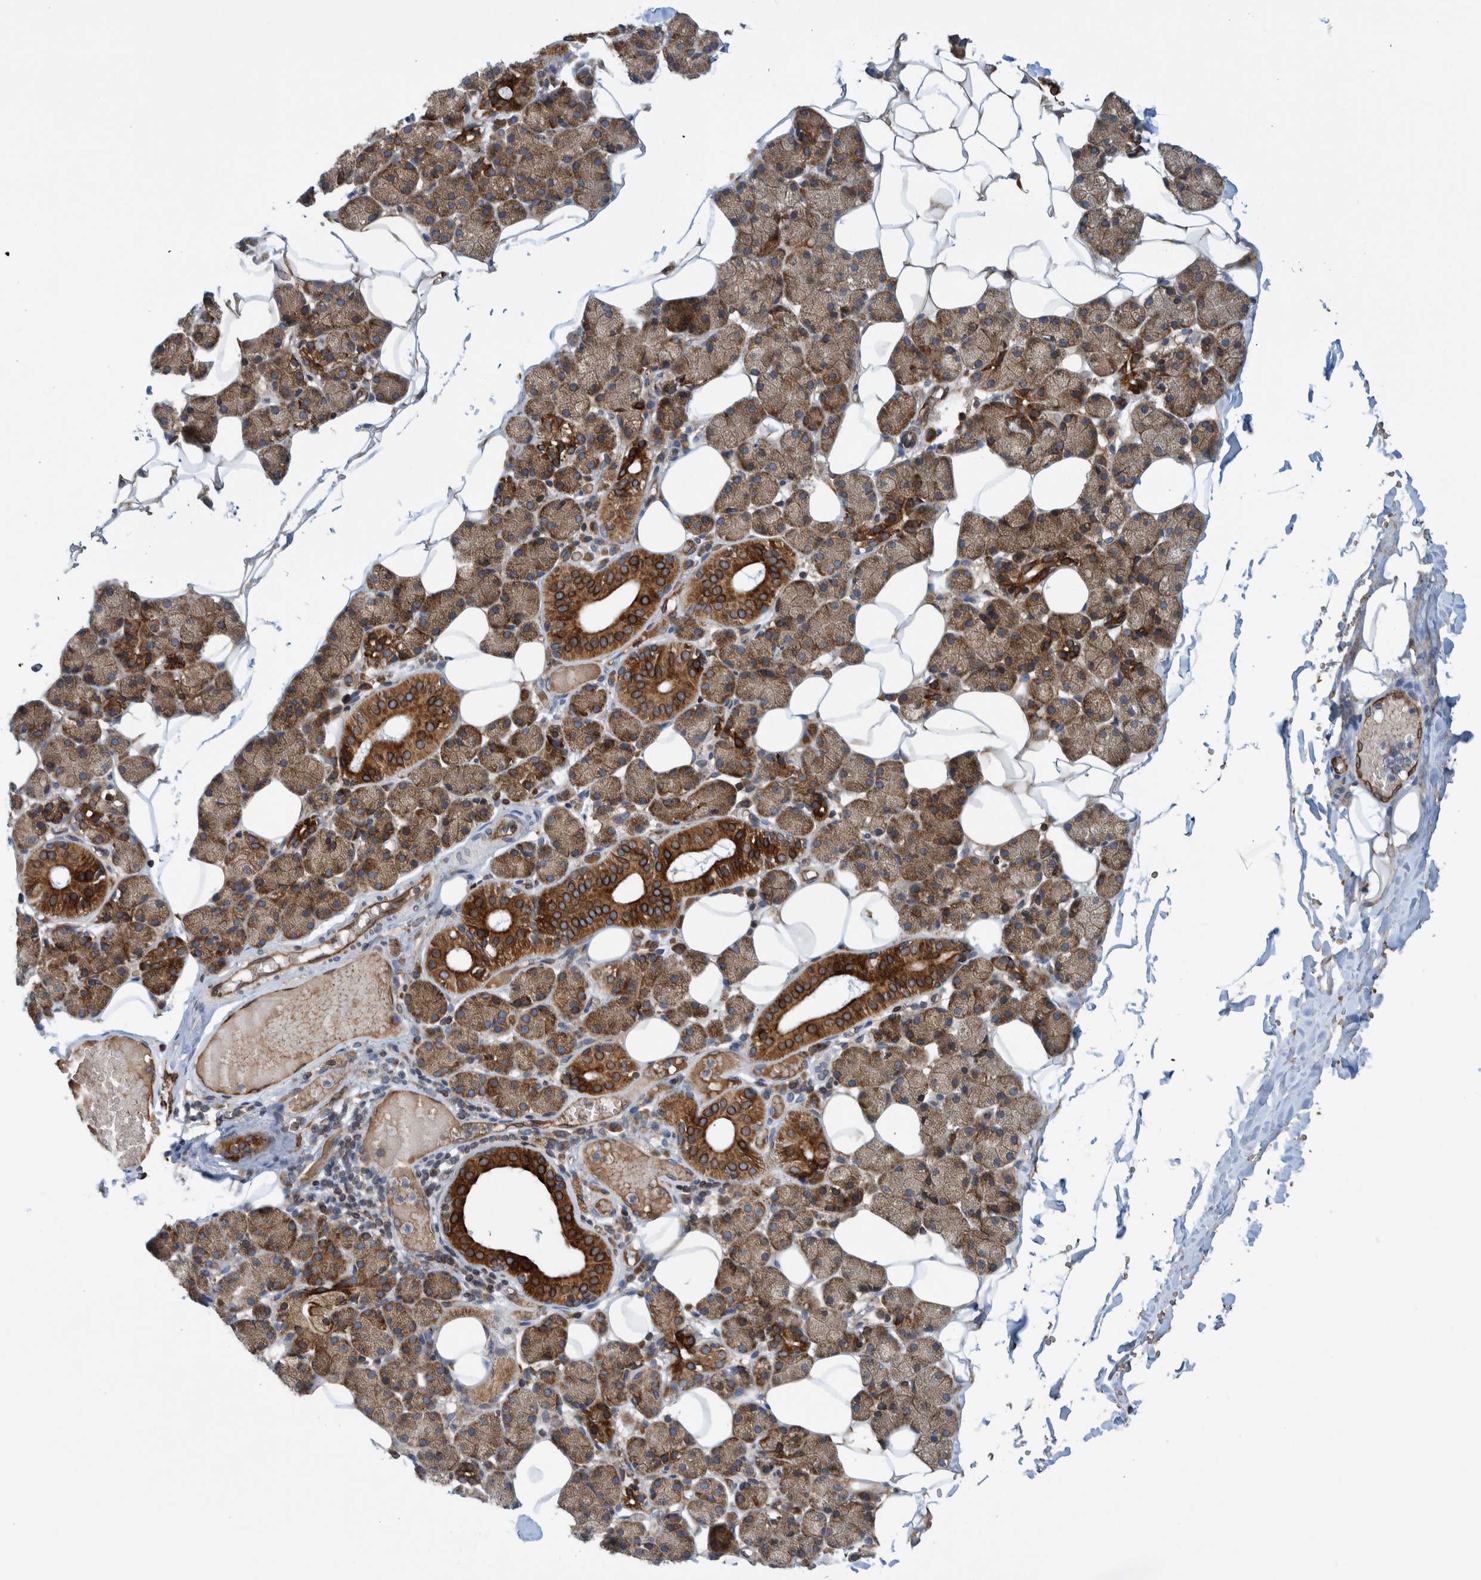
{"staining": {"intensity": "strong", "quantity": "25%-75%", "location": "cytoplasmic/membranous"}, "tissue": "salivary gland", "cell_type": "Glandular cells", "image_type": "normal", "snomed": [{"axis": "morphology", "description": "Normal tissue, NOS"}, {"axis": "topography", "description": "Salivary gland"}], "caption": "High-power microscopy captured an IHC micrograph of benign salivary gland, revealing strong cytoplasmic/membranous positivity in about 25%-75% of glandular cells.", "gene": "THEM6", "patient": {"sex": "female", "age": 33}}